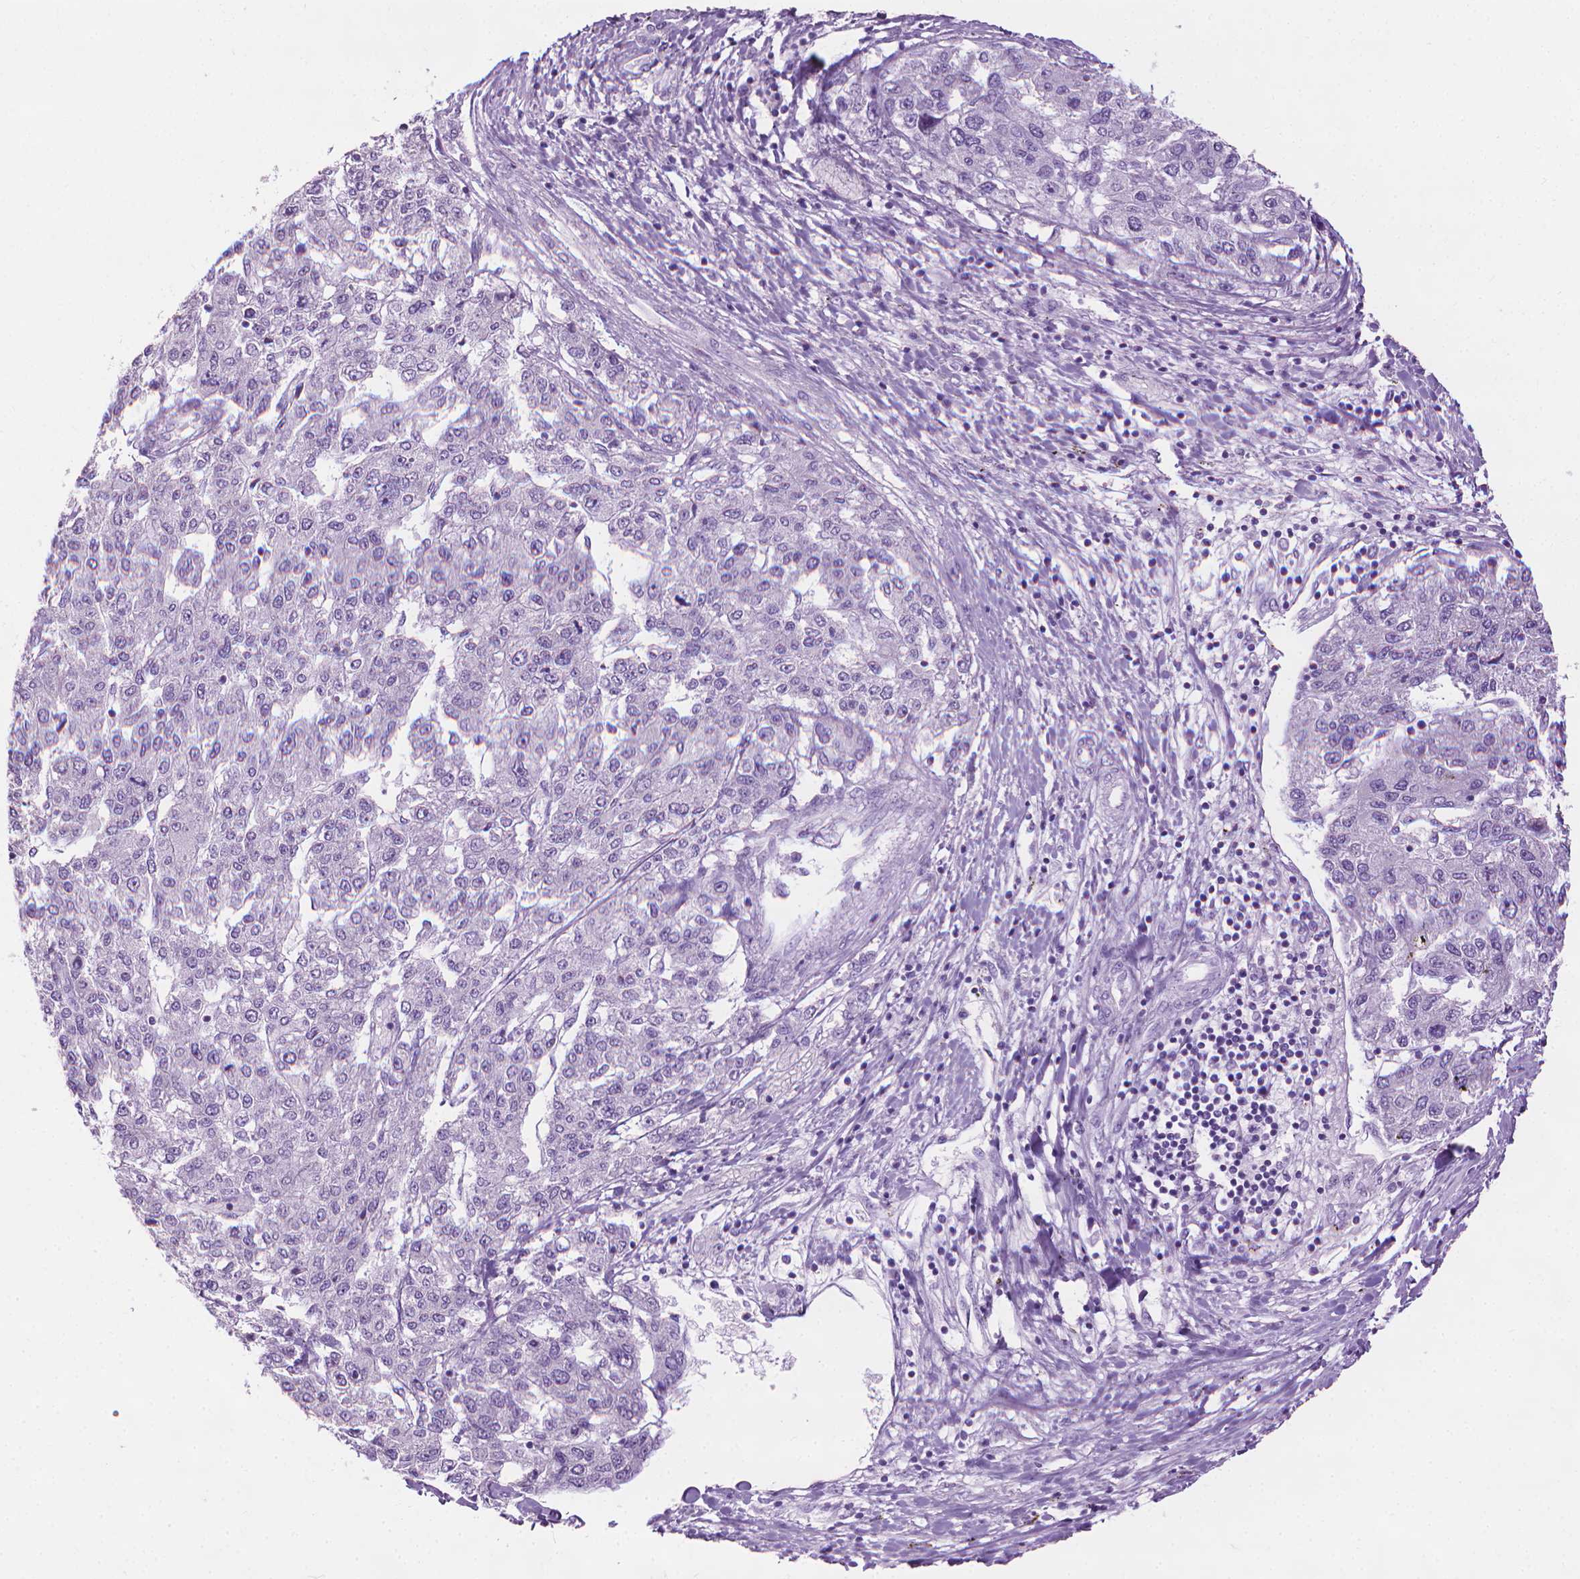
{"staining": {"intensity": "negative", "quantity": "none", "location": "none"}, "tissue": "liver cancer", "cell_type": "Tumor cells", "image_type": "cancer", "snomed": [{"axis": "morphology", "description": "Carcinoma, Hepatocellular, NOS"}, {"axis": "topography", "description": "Liver"}], "caption": "High magnification brightfield microscopy of liver hepatocellular carcinoma stained with DAB (3,3'-diaminobenzidine) (brown) and counterstained with hematoxylin (blue): tumor cells show no significant expression.", "gene": "DNAI7", "patient": {"sex": "male", "age": 56}}